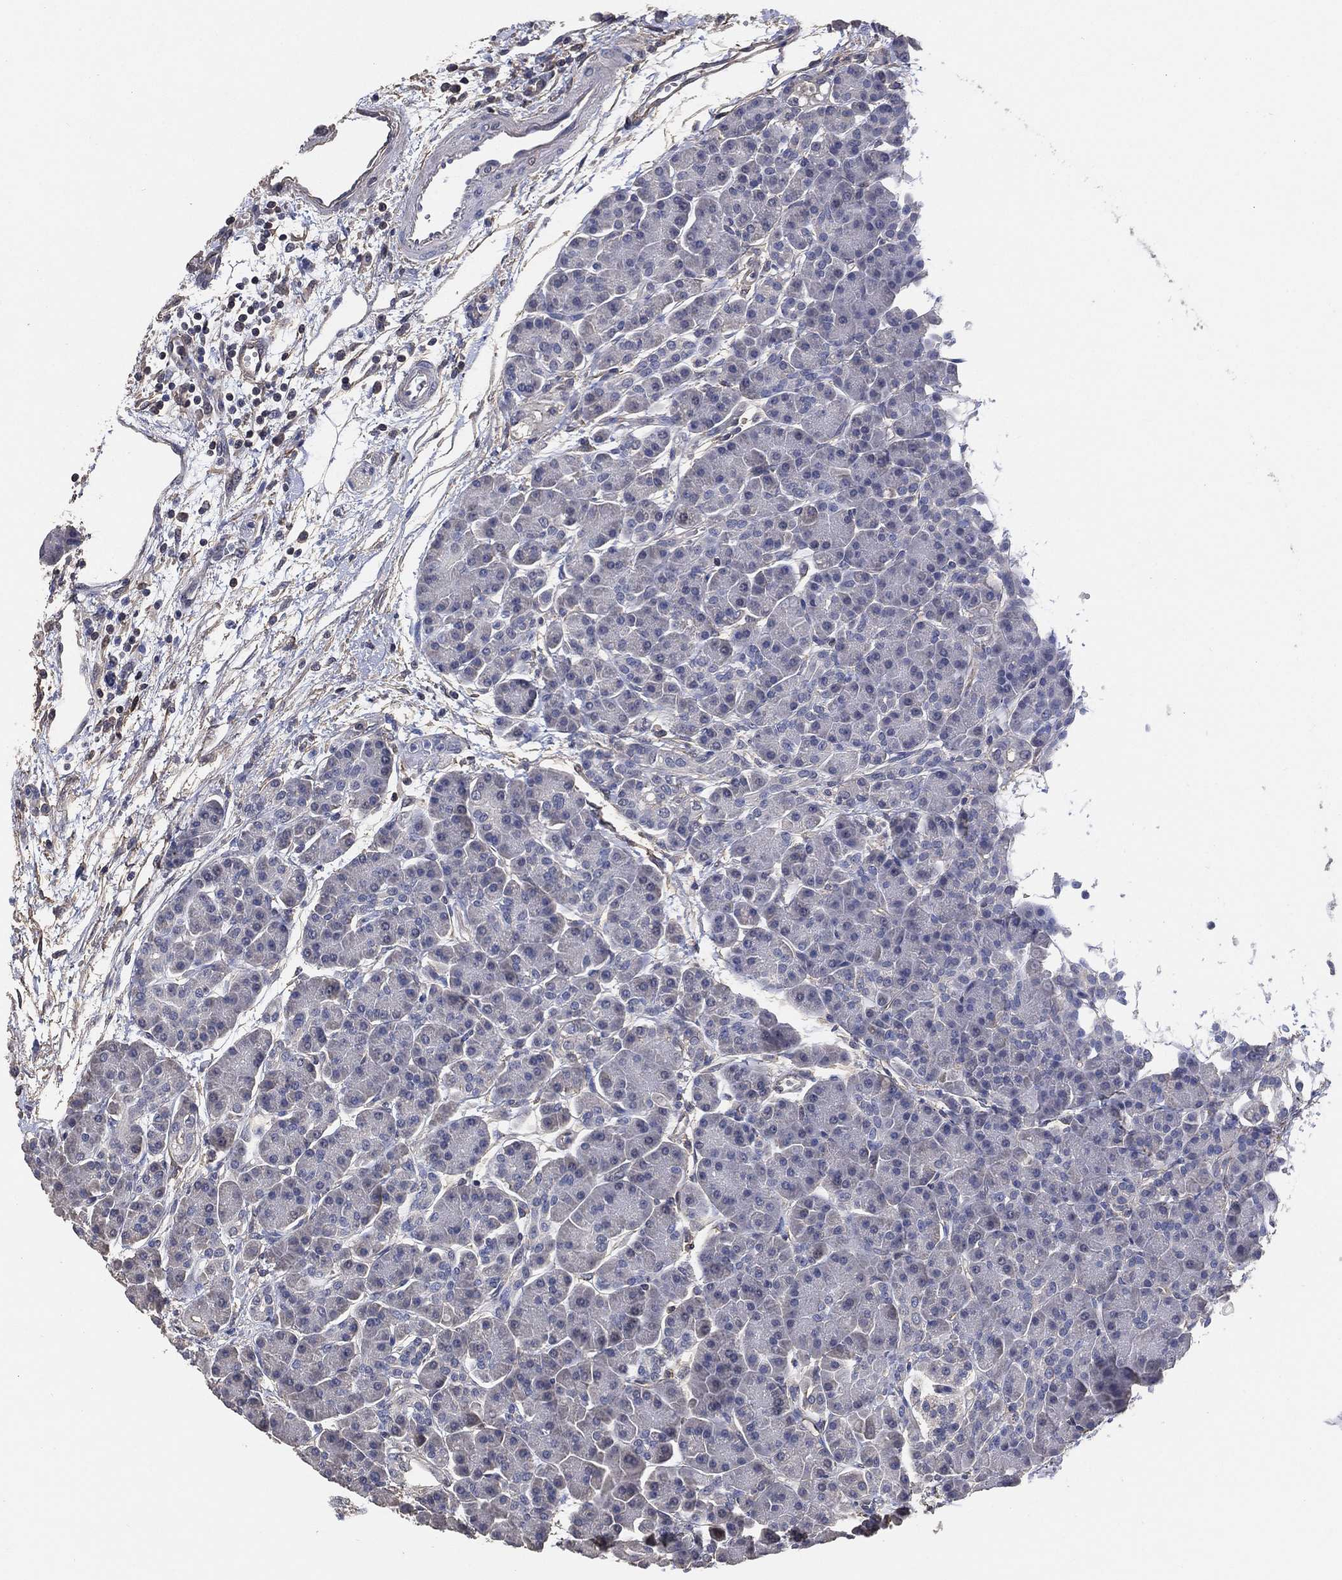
{"staining": {"intensity": "negative", "quantity": "none", "location": "none"}, "tissue": "pancreas", "cell_type": "Exocrine glandular cells", "image_type": "normal", "snomed": [{"axis": "morphology", "description": "Normal tissue, NOS"}, {"axis": "topography", "description": "Pancreas"}], "caption": "An image of human pancreas is negative for staining in exocrine glandular cells. (Stains: DAB IHC with hematoxylin counter stain, Microscopy: brightfield microscopy at high magnification).", "gene": "KLK5", "patient": {"sex": "female", "age": 63}}